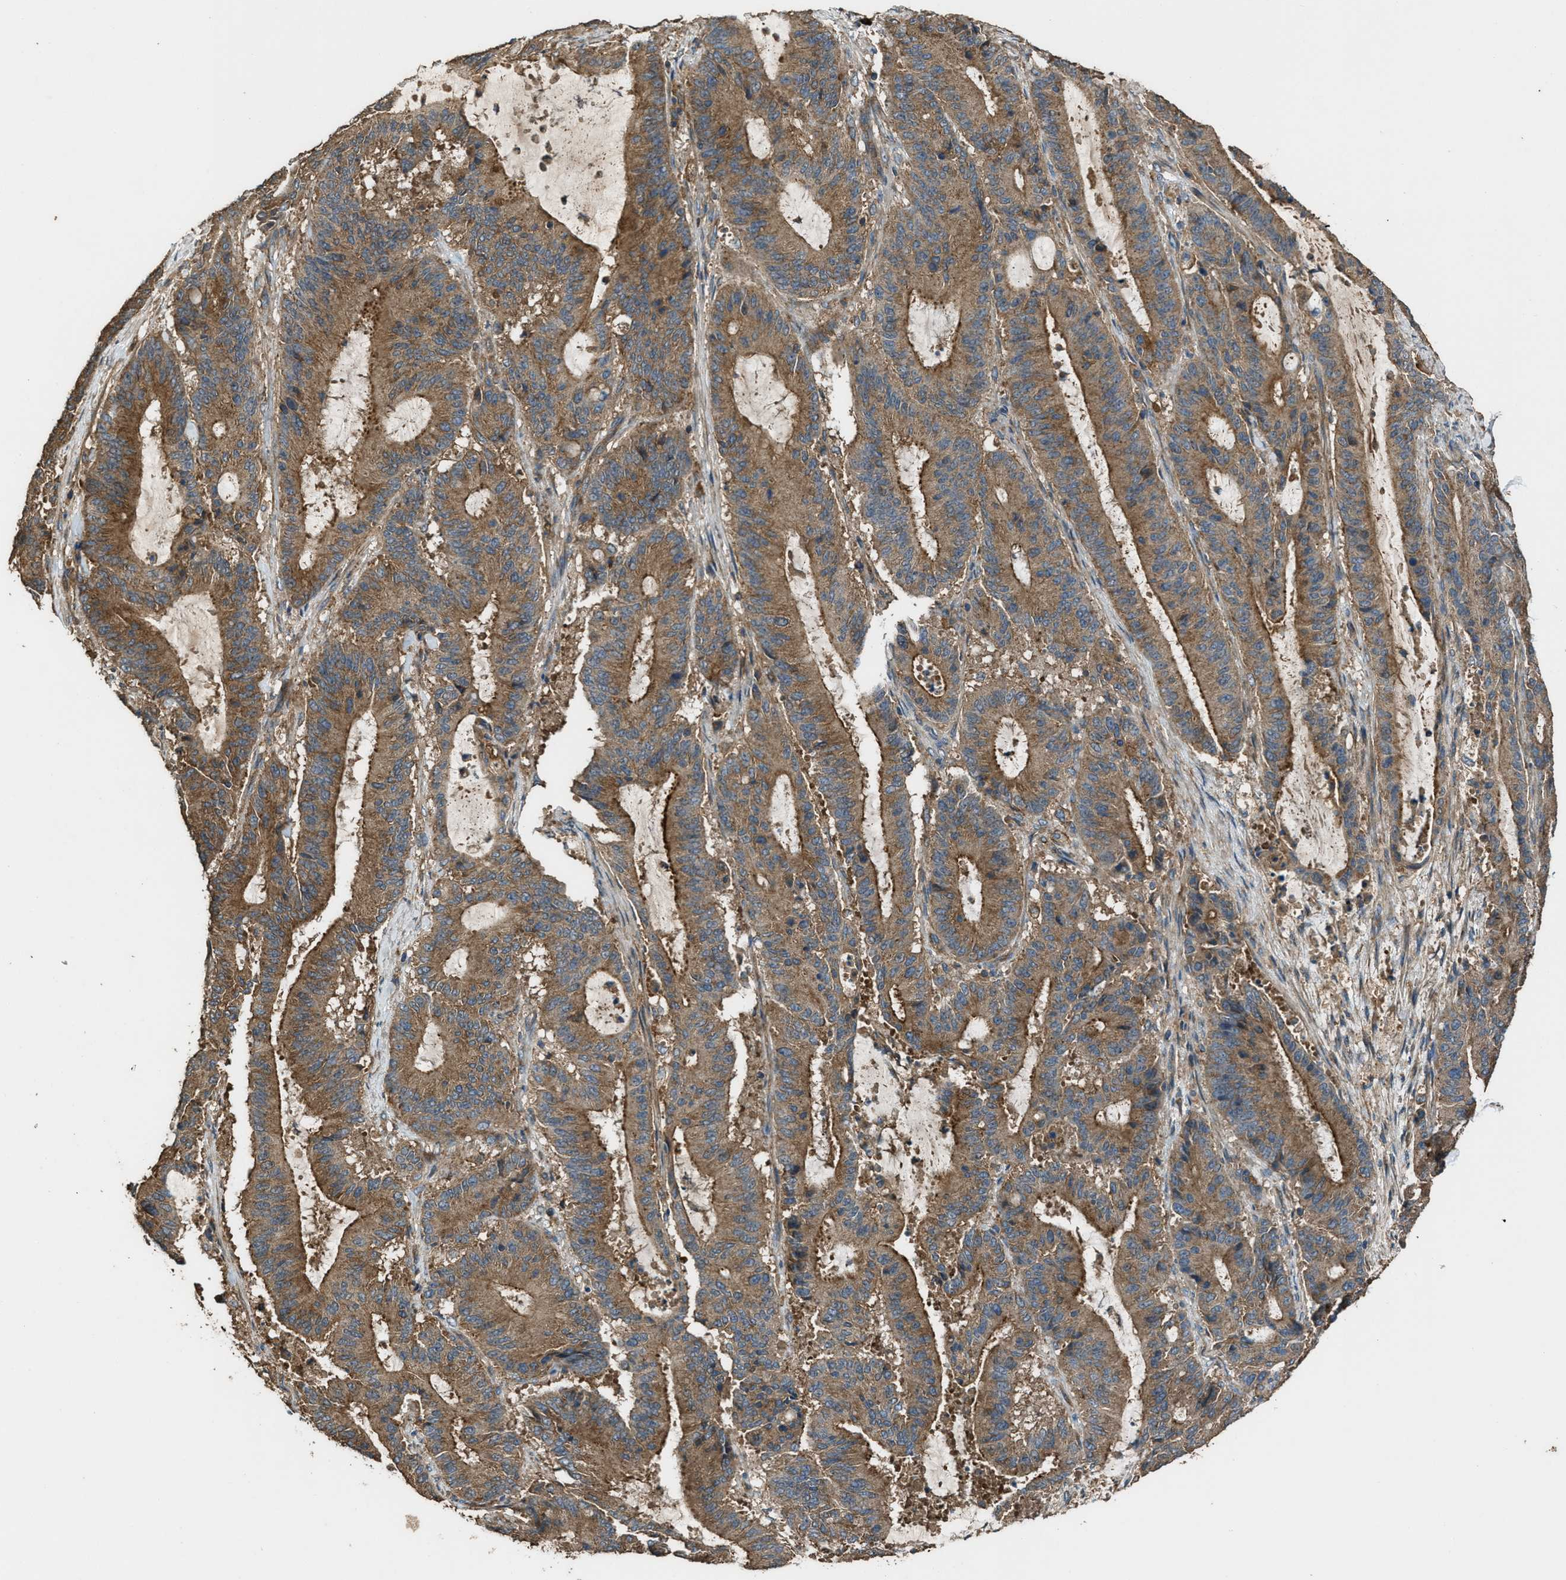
{"staining": {"intensity": "moderate", "quantity": ">75%", "location": "cytoplasmic/membranous"}, "tissue": "liver cancer", "cell_type": "Tumor cells", "image_type": "cancer", "snomed": [{"axis": "morphology", "description": "Cholangiocarcinoma"}, {"axis": "topography", "description": "Liver"}], "caption": "A brown stain shows moderate cytoplasmic/membranous positivity of a protein in human liver cholangiocarcinoma tumor cells. (brown staining indicates protein expression, while blue staining denotes nuclei).", "gene": "MAP3K8", "patient": {"sex": "female", "age": 73}}